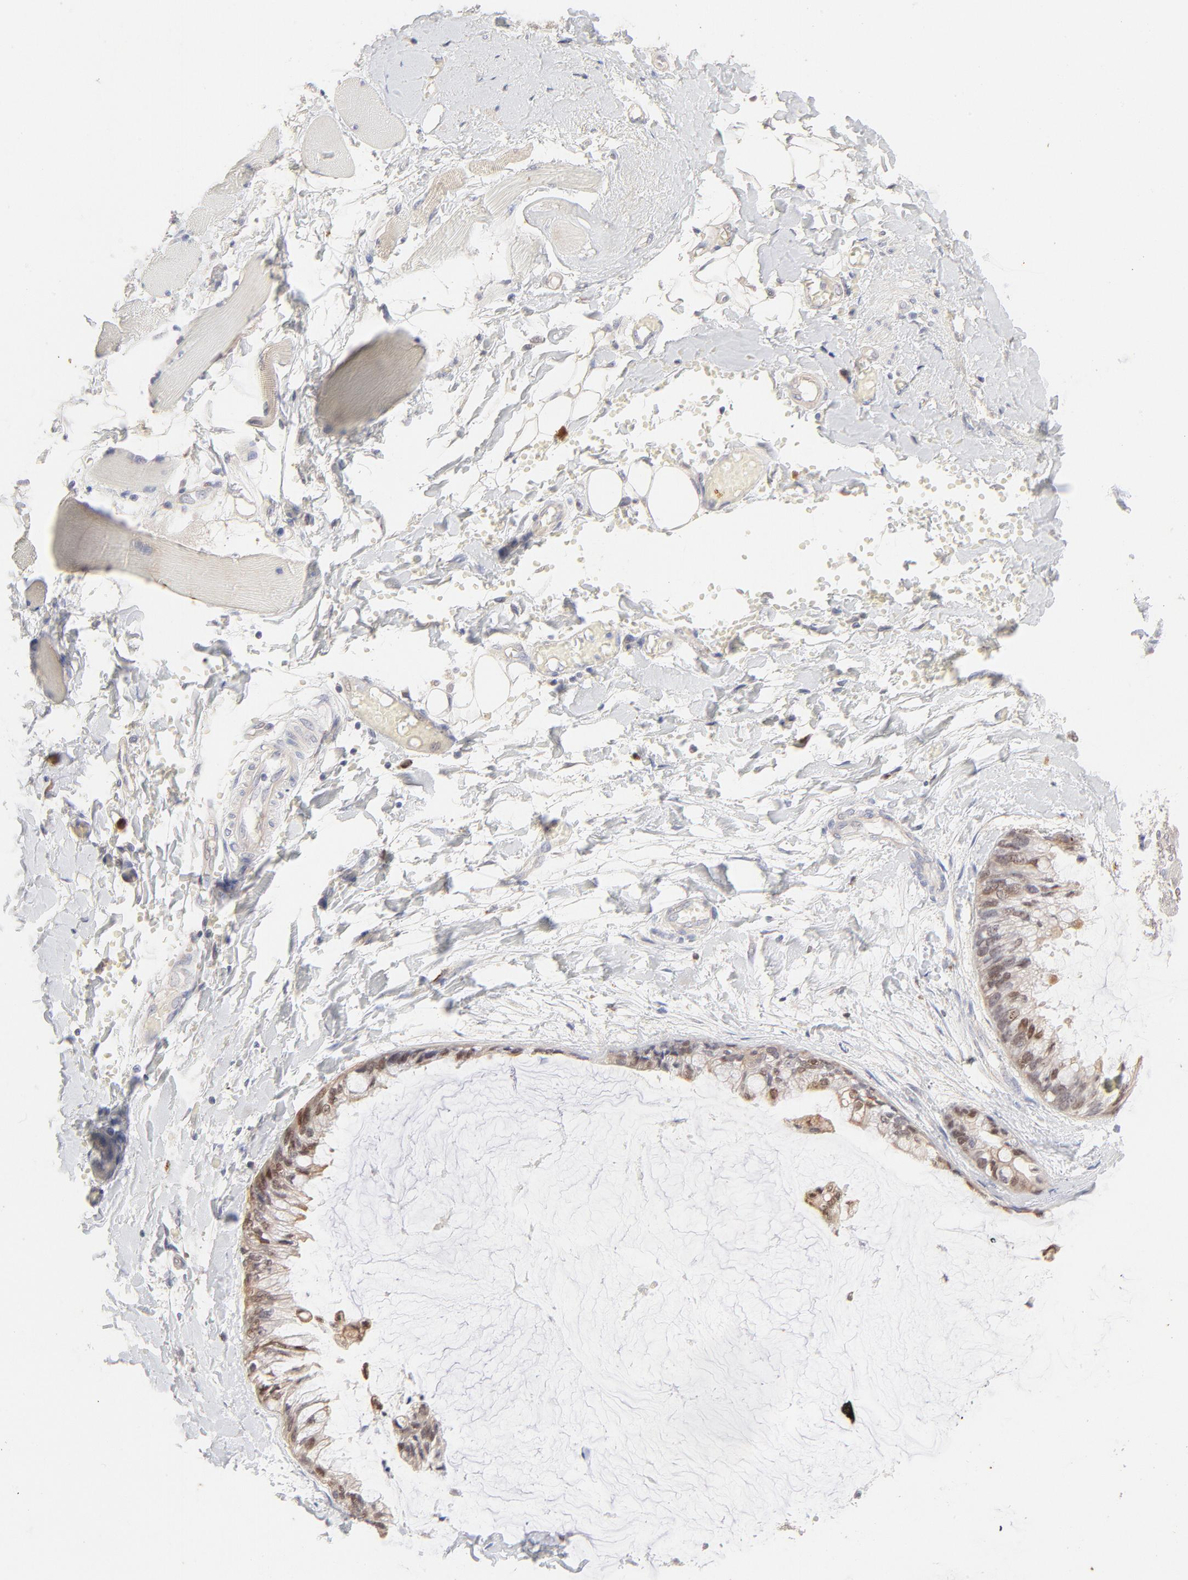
{"staining": {"intensity": "weak", "quantity": "25%-75%", "location": "nuclear"}, "tissue": "ovarian cancer", "cell_type": "Tumor cells", "image_type": "cancer", "snomed": [{"axis": "morphology", "description": "Cystadenocarcinoma, mucinous, NOS"}, {"axis": "topography", "description": "Ovary"}], "caption": "This photomicrograph shows immunohistochemistry staining of human ovarian cancer, with low weak nuclear staining in about 25%-75% of tumor cells.", "gene": "ELF3", "patient": {"sex": "female", "age": 39}}